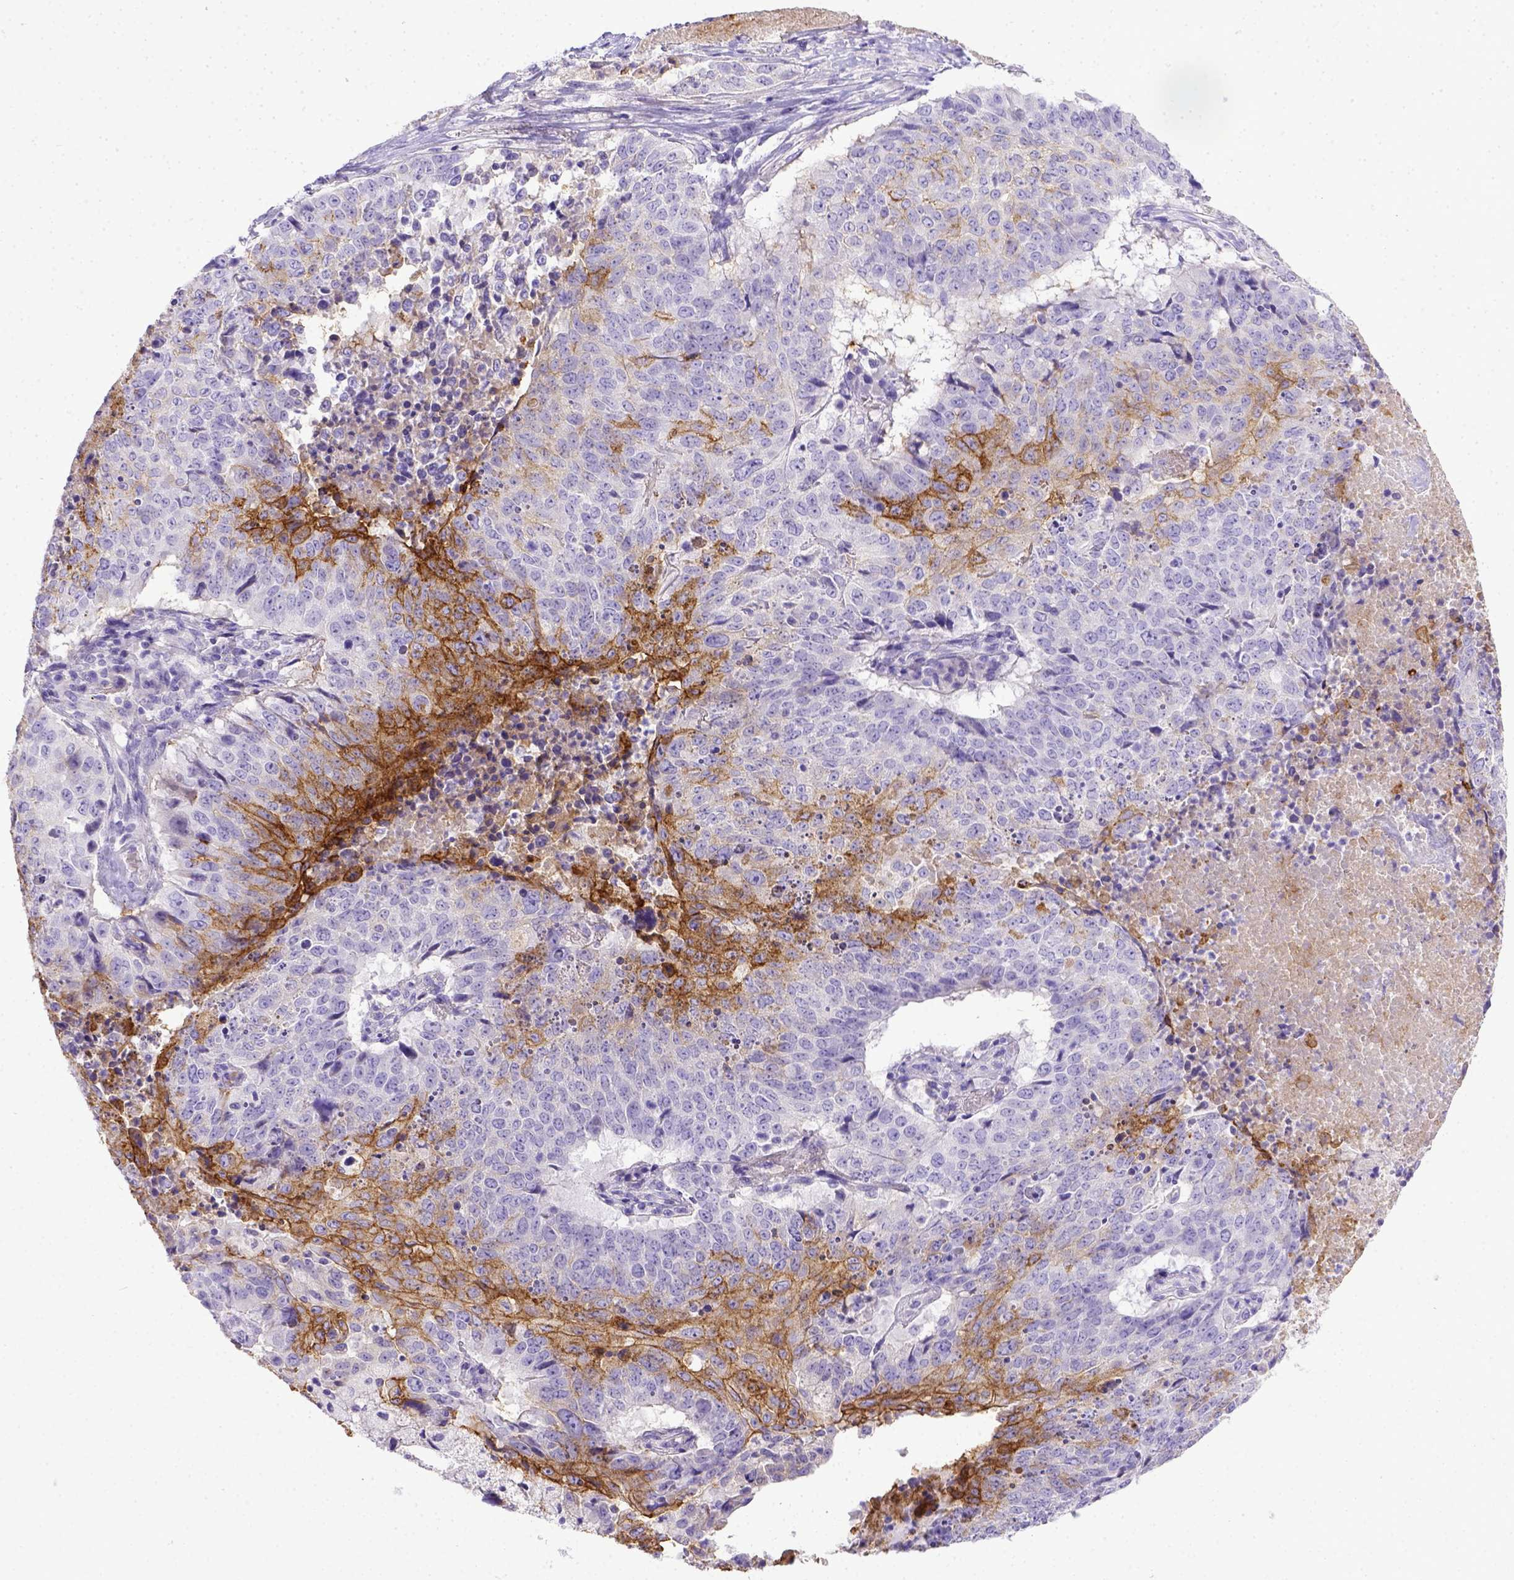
{"staining": {"intensity": "strong", "quantity": "<25%", "location": "cytoplasmic/membranous"}, "tissue": "lung cancer", "cell_type": "Tumor cells", "image_type": "cancer", "snomed": [{"axis": "morphology", "description": "Normal tissue, NOS"}, {"axis": "morphology", "description": "Squamous cell carcinoma, NOS"}, {"axis": "topography", "description": "Bronchus"}, {"axis": "topography", "description": "Lung"}], "caption": "Protein expression analysis of lung cancer (squamous cell carcinoma) exhibits strong cytoplasmic/membranous staining in about <25% of tumor cells.", "gene": "BTN1A1", "patient": {"sex": "male", "age": 64}}